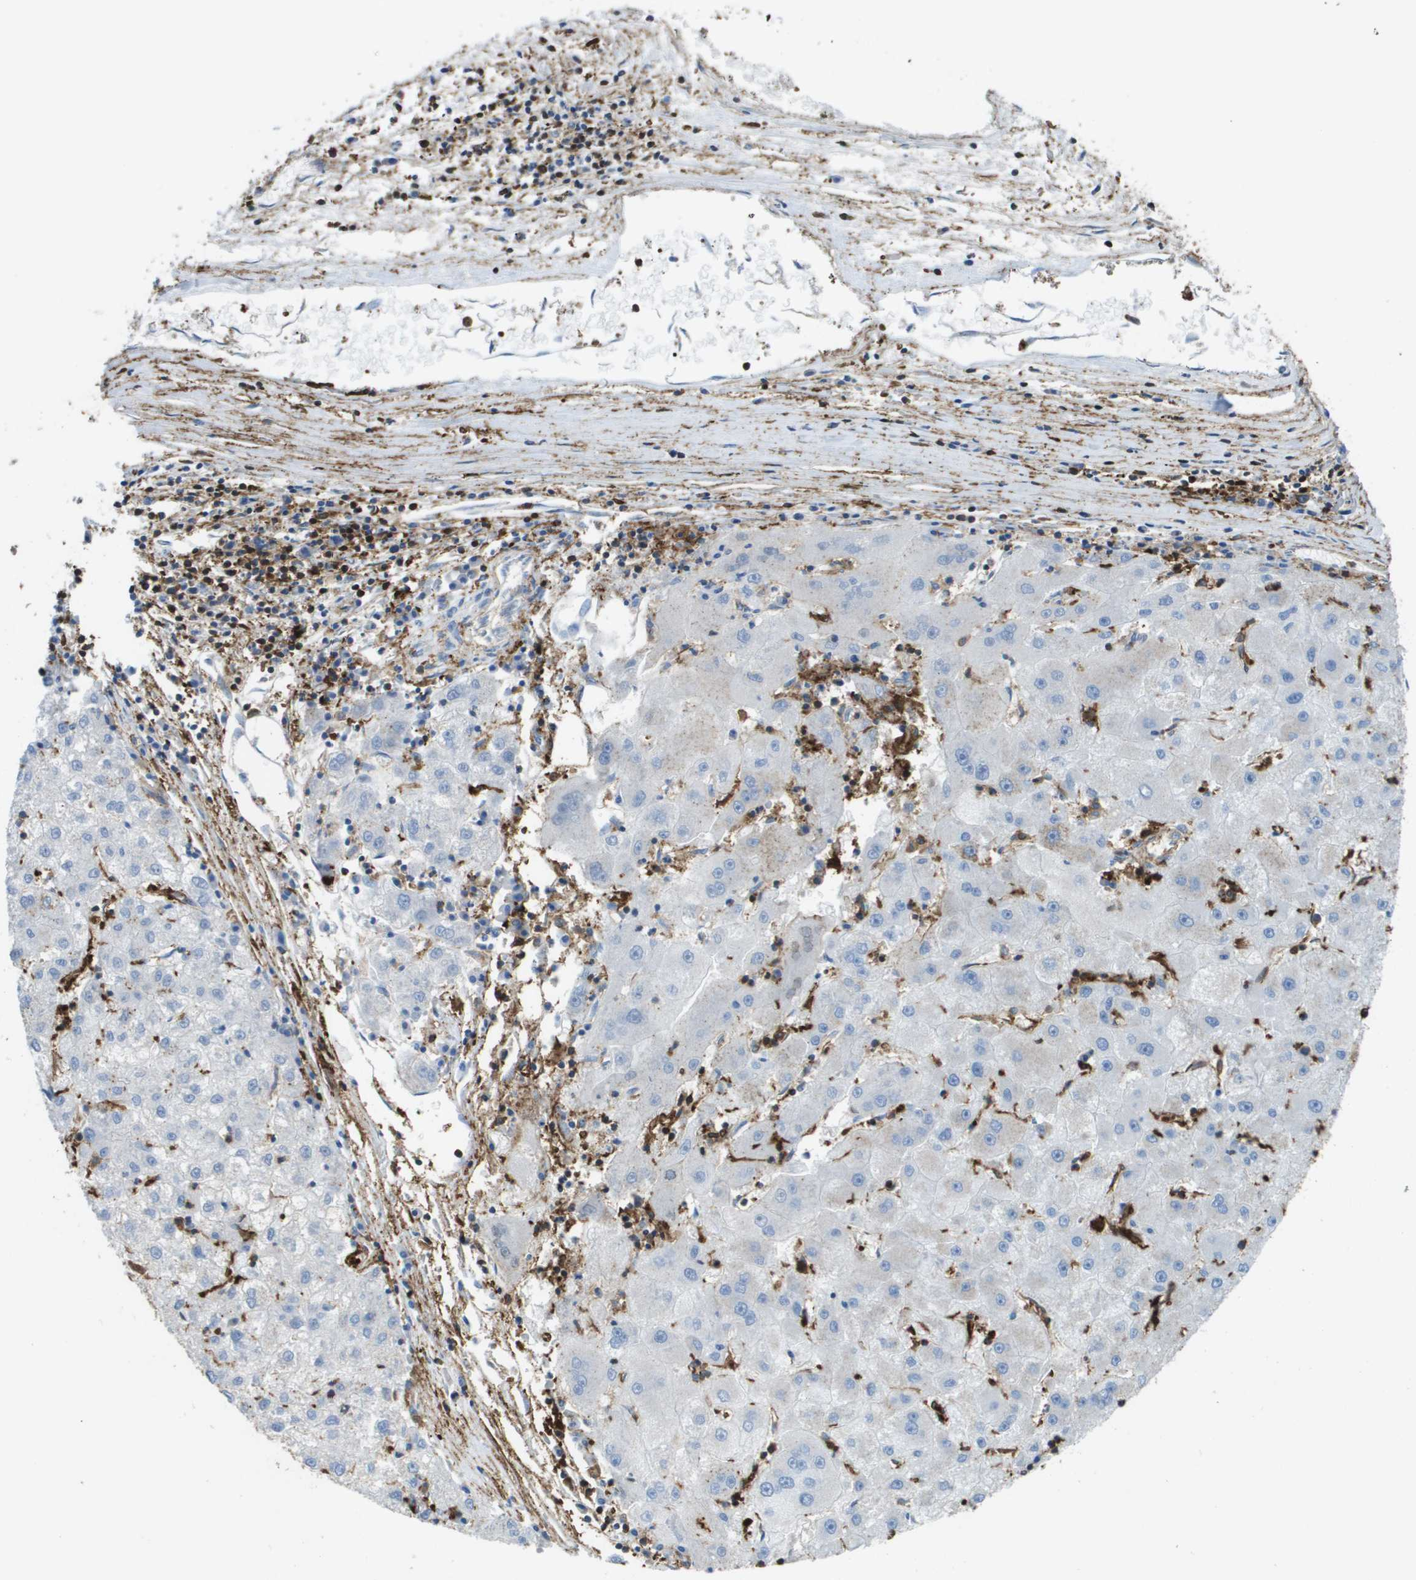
{"staining": {"intensity": "negative", "quantity": "none", "location": "none"}, "tissue": "liver cancer", "cell_type": "Tumor cells", "image_type": "cancer", "snomed": [{"axis": "morphology", "description": "Carcinoma, Hepatocellular, NOS"}, {"axis": "topography", "description": "Liver"}], "caption": "Tumor cells are negative for brown protein staining in liver hepatocellular carcinoma. Nuclei are stained in blue.", "gene": "PASK", "patient": {"sex": "male", "age": 72}}